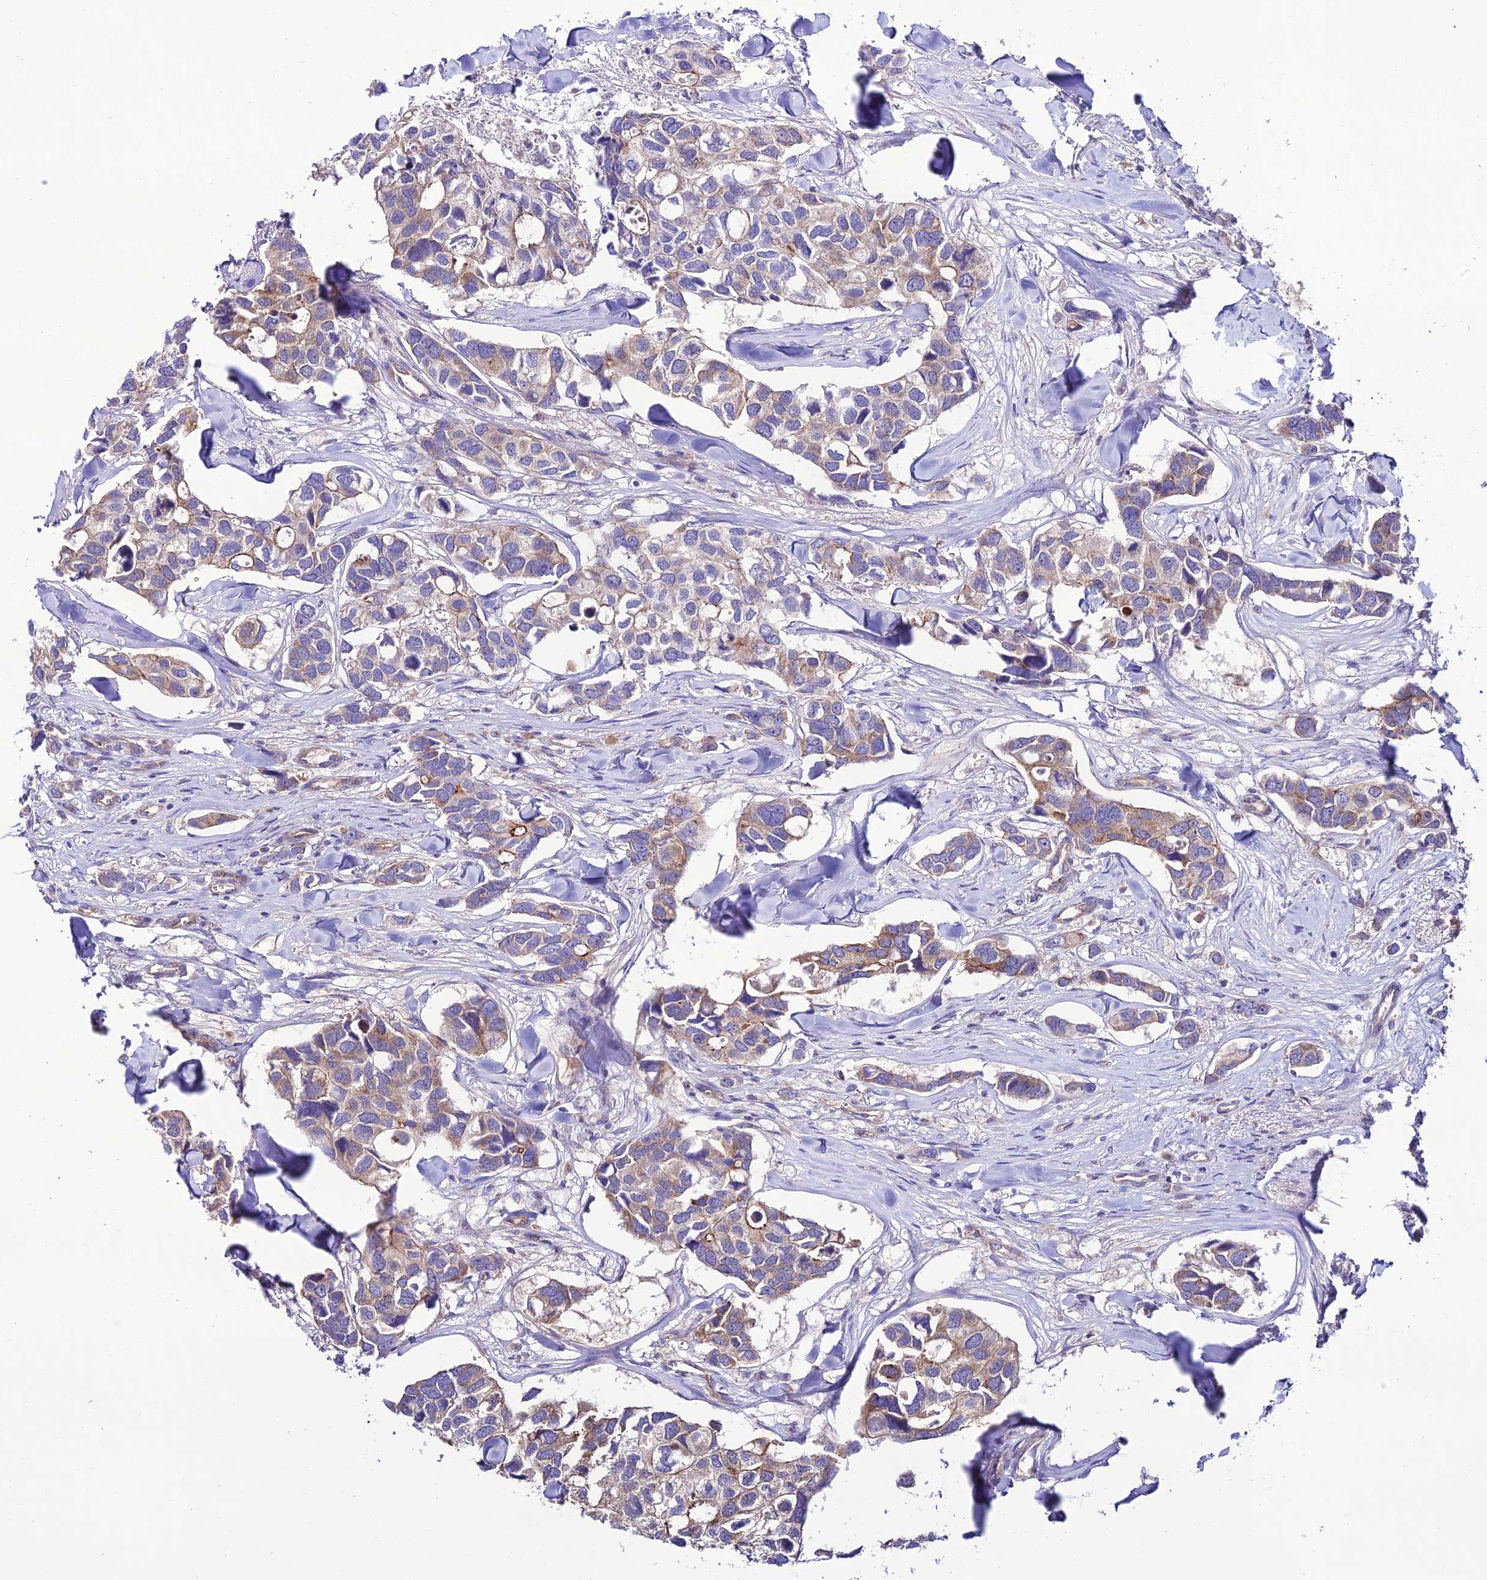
{"staining": {"intensity": "moderate", "quantity": "25%-75%", "location": "cytoplasmic/membranous"}, "tissue": "breast cancer", "cell_type": "Tumor cells", "image_type": "cancer", "snomed": [{"axis": "morphology", "description": "Duct carcinoma"}, {"axis": "topography", "description": "Breast"}], "caption": "The image displays immunohistochemical staining of breast infiltrating ductal carcinoma. There is moderate cytoplasmic/membranous staining is appreciated in approximately 25%-75% of tumor cells.", "gene": "LACTB2", "patient": {"sex": "female", "age": 83}}